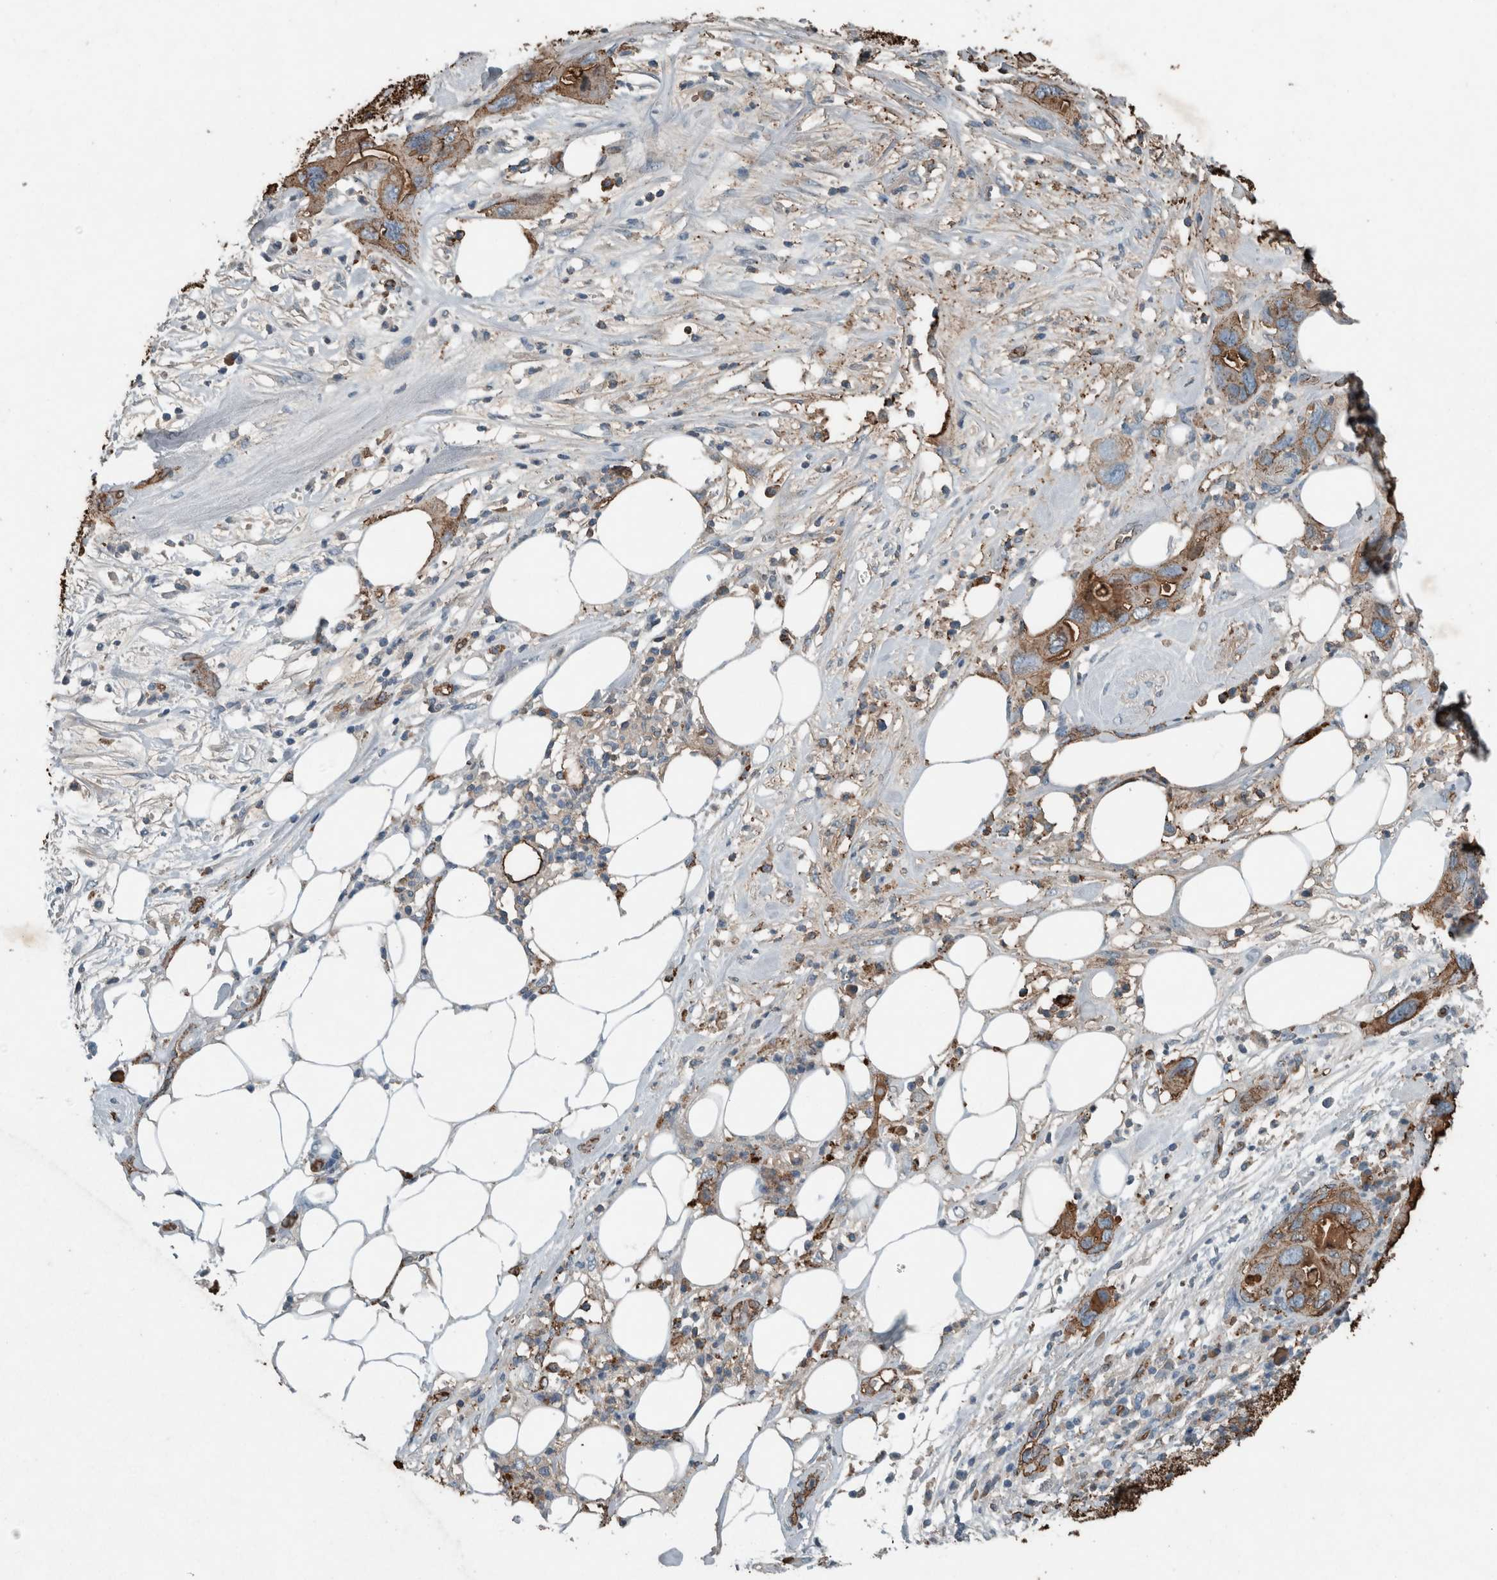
{"staining": {"intensity": "moderate", "quantity": "25%-75%", "location": "cytoplasmic/membranous"}, "tissue": "pancreatic cancer", "cell_type": "Tumor cells", "image_type": "cancer", "snomed": [{"axis": "morphology", "description": "Adenocarcinoma, NOS"}, {"axis": "topography", "description": "Pancreas"}], "caption": "Human pancreatic cancer stained for a protein (brown) exhibits moderate cytoplasmic/membranous positive staining in about 25%-75% of tumor cells.", "gene": "LBP", "patient": {"sex": "female", "age": 71}}